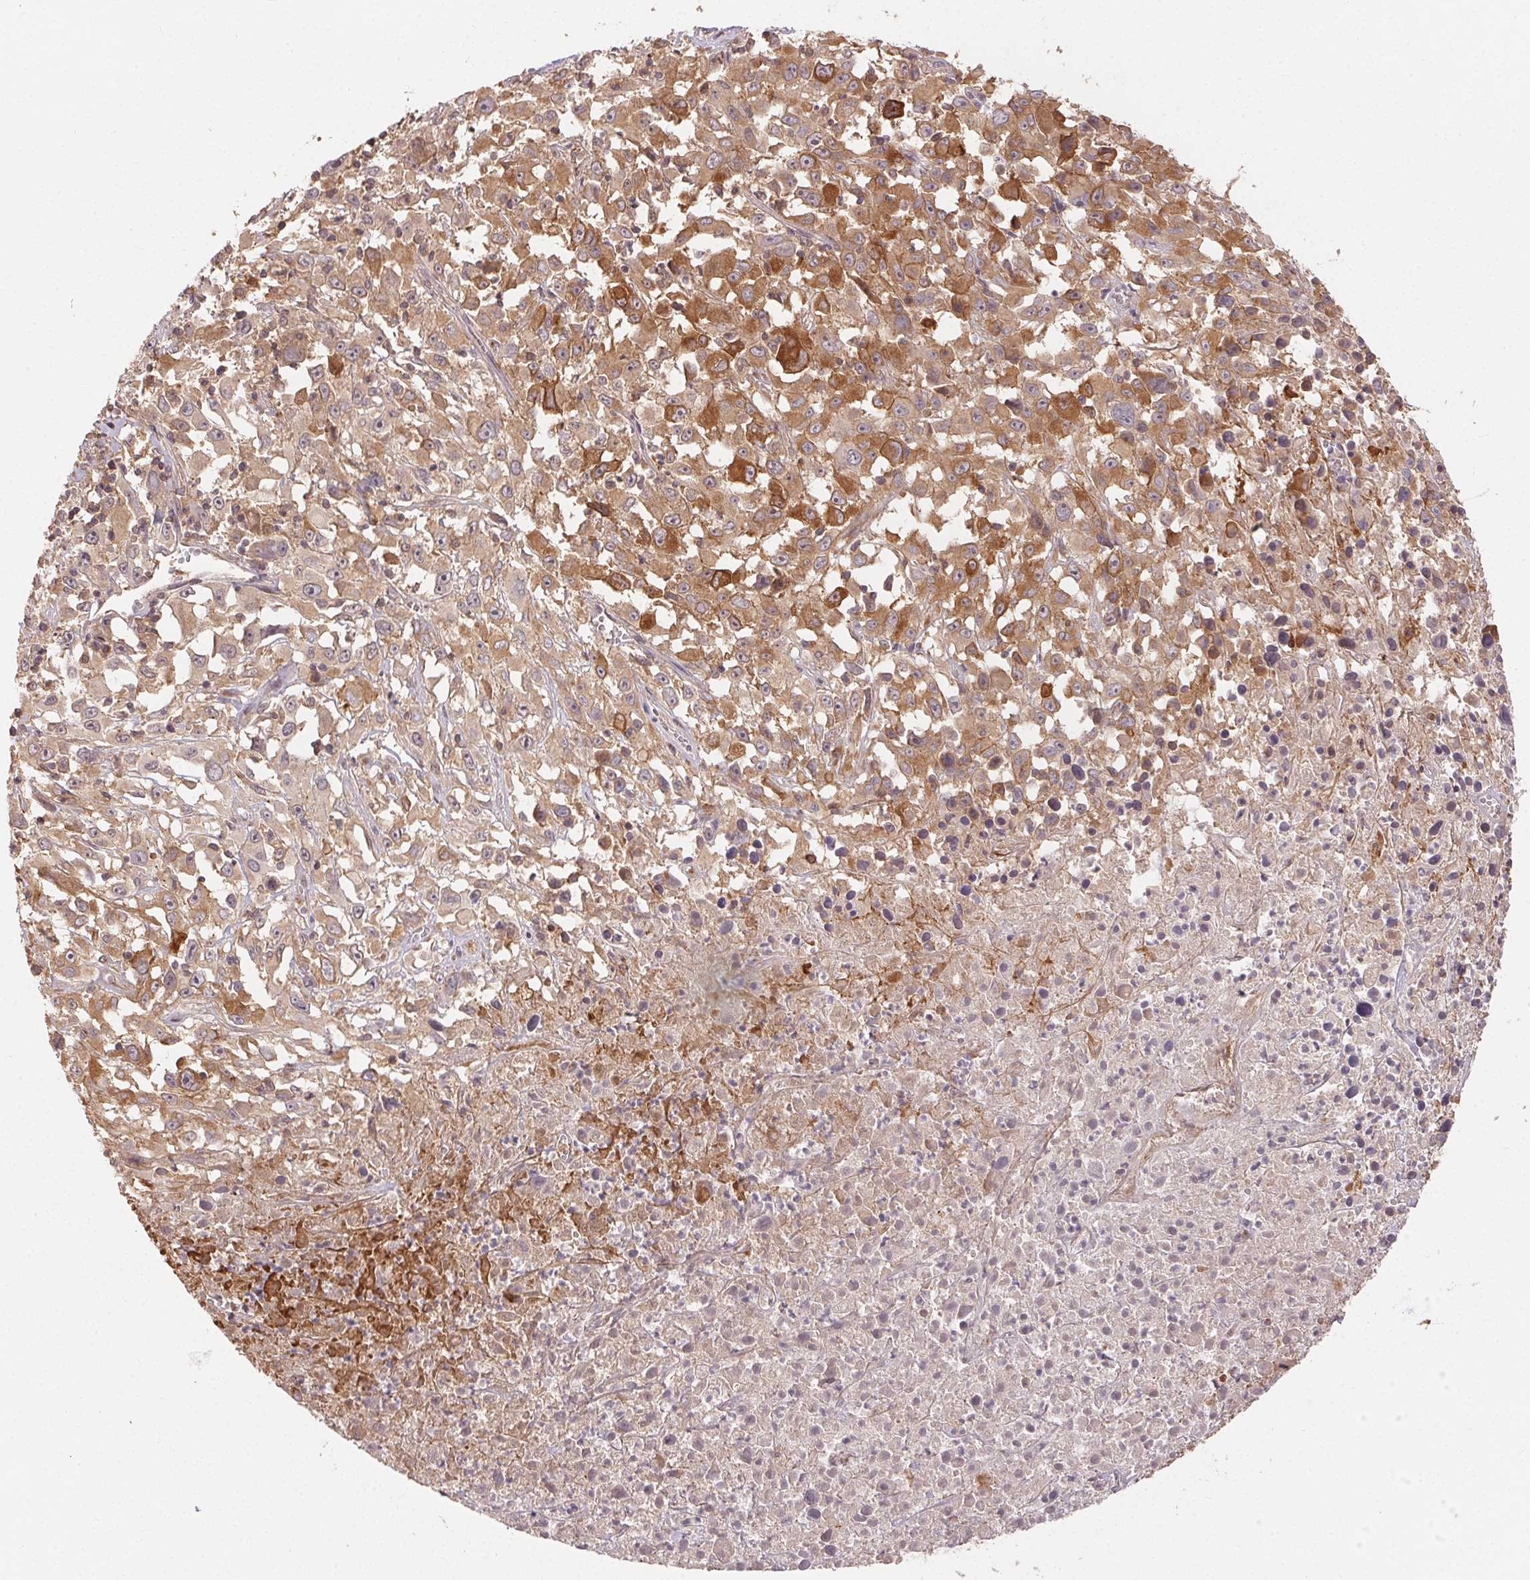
{"staining": {"intensity": "moderate", "quantity": "25%-75%", "location": "cytoplasmic/membranous"}, "tissue": "melanoma", "cell_type": "Tumor cells", "image_type": "cancer", "snomed": [{"axis": "morphology", "description": "Malignant melanoma, Metastatic site"}, {"axis": "topography", "description": "Soft tissue"}], "caption": "Immunohistochemistry (IHC) image of malignant melanoma (metastatic site) stained for a protein (brown), which exhibits medium levels of moderate cytoplasmic/membranous positivity in about 25%-75% of tumor cells.", "gene": "MAPKAPK2", "patient": {"sex": "male", "age": 50}}